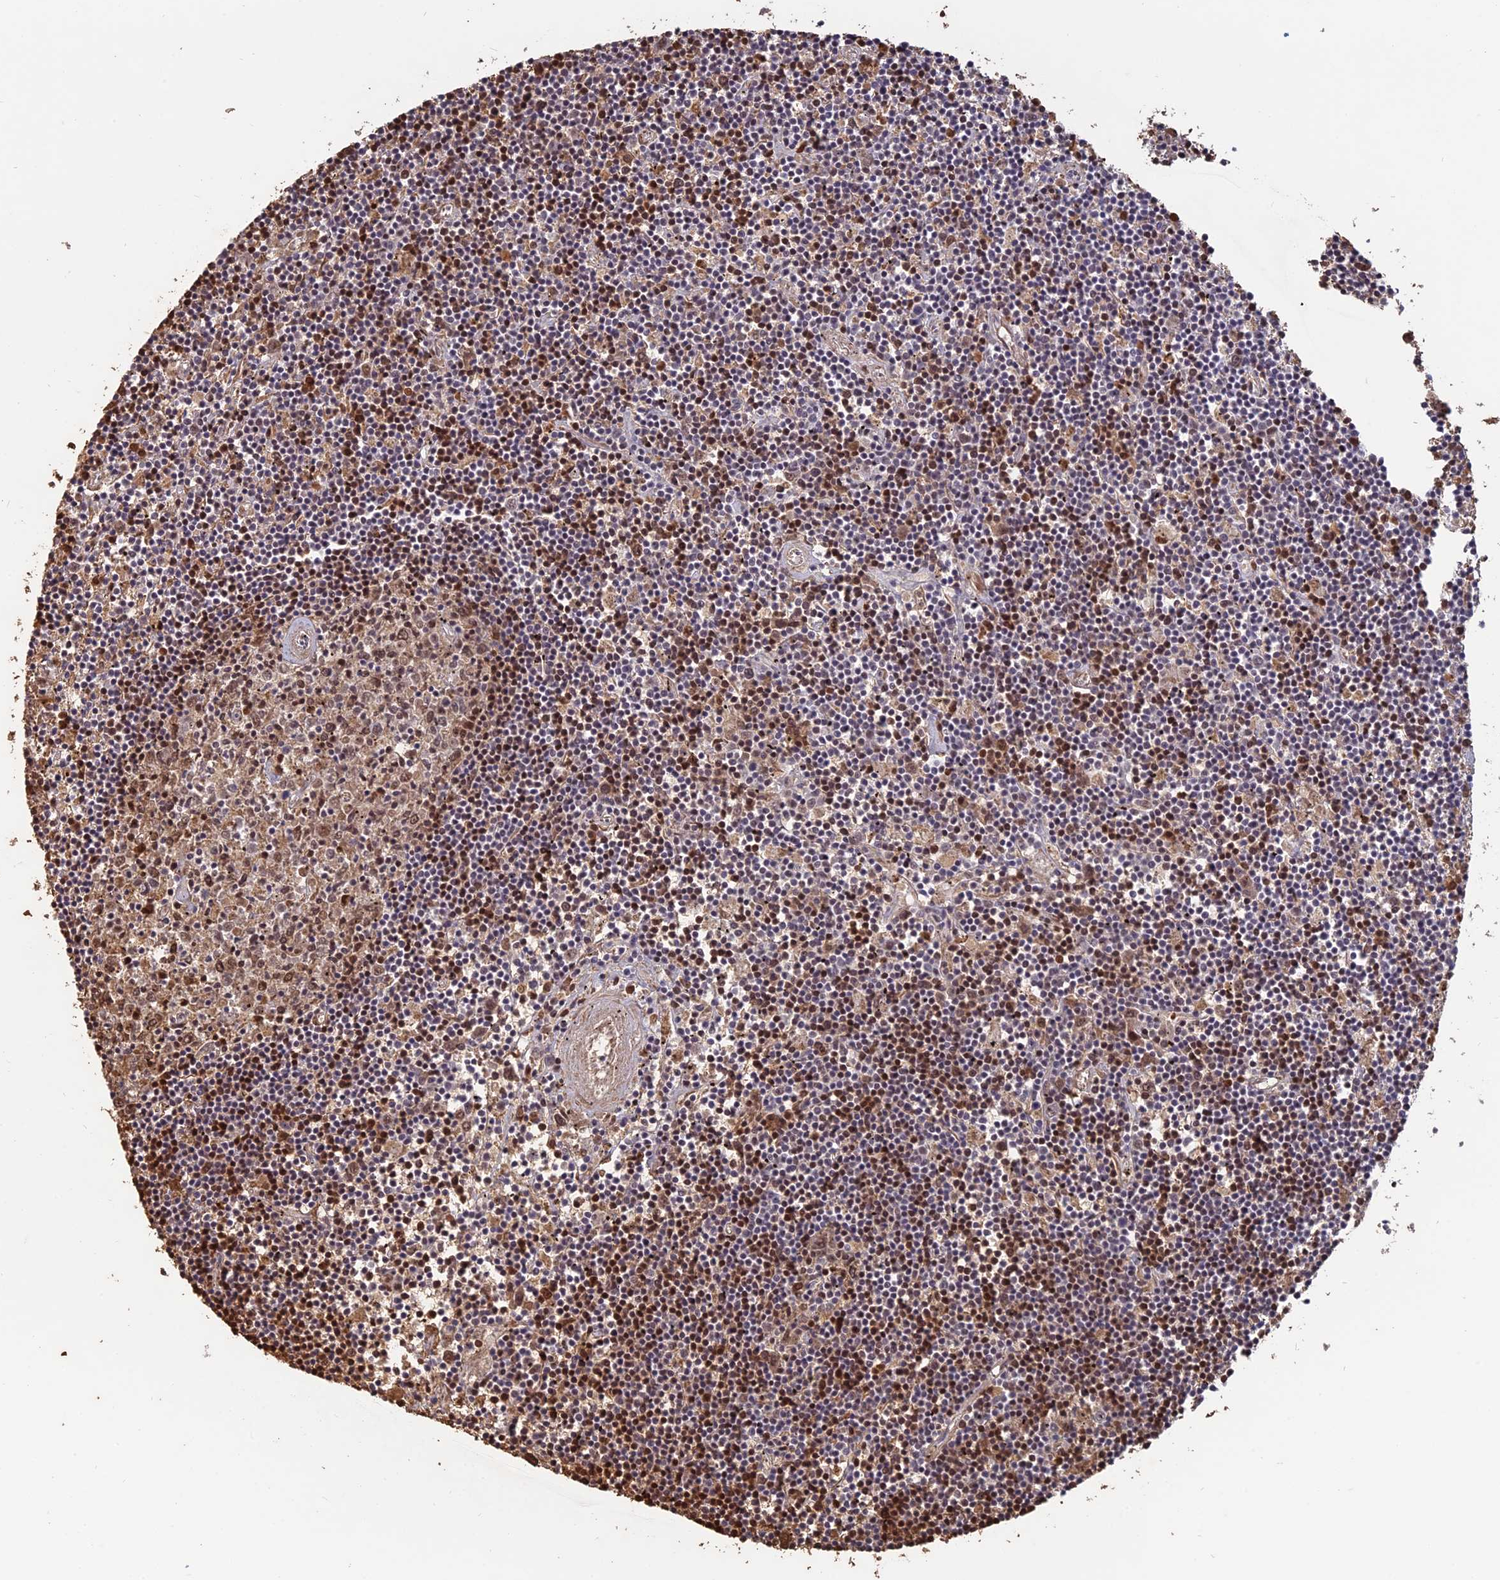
{"staining": {"intensity": "moderate", "quantity": "<25%", "location": "nuclear"}, "tissue": "lymphoma", "cell_type": "Tumor cells", "image_type": "cancer", "snomed": [{"axis": "morphology", "description": "Malignant lymphoma, non-Hodgkin's type, Low grade"}, {"axis": "topography", "description": "Spleen"}], "caption": "Tumor cells exhibit low levels of moderate nuclear expression in about <25% of cells in human low-grade malignant lymphoma, non-Hodgkin's type.", "gene": "MFAP1", "patient": {"sex": "male", "age": 76}}